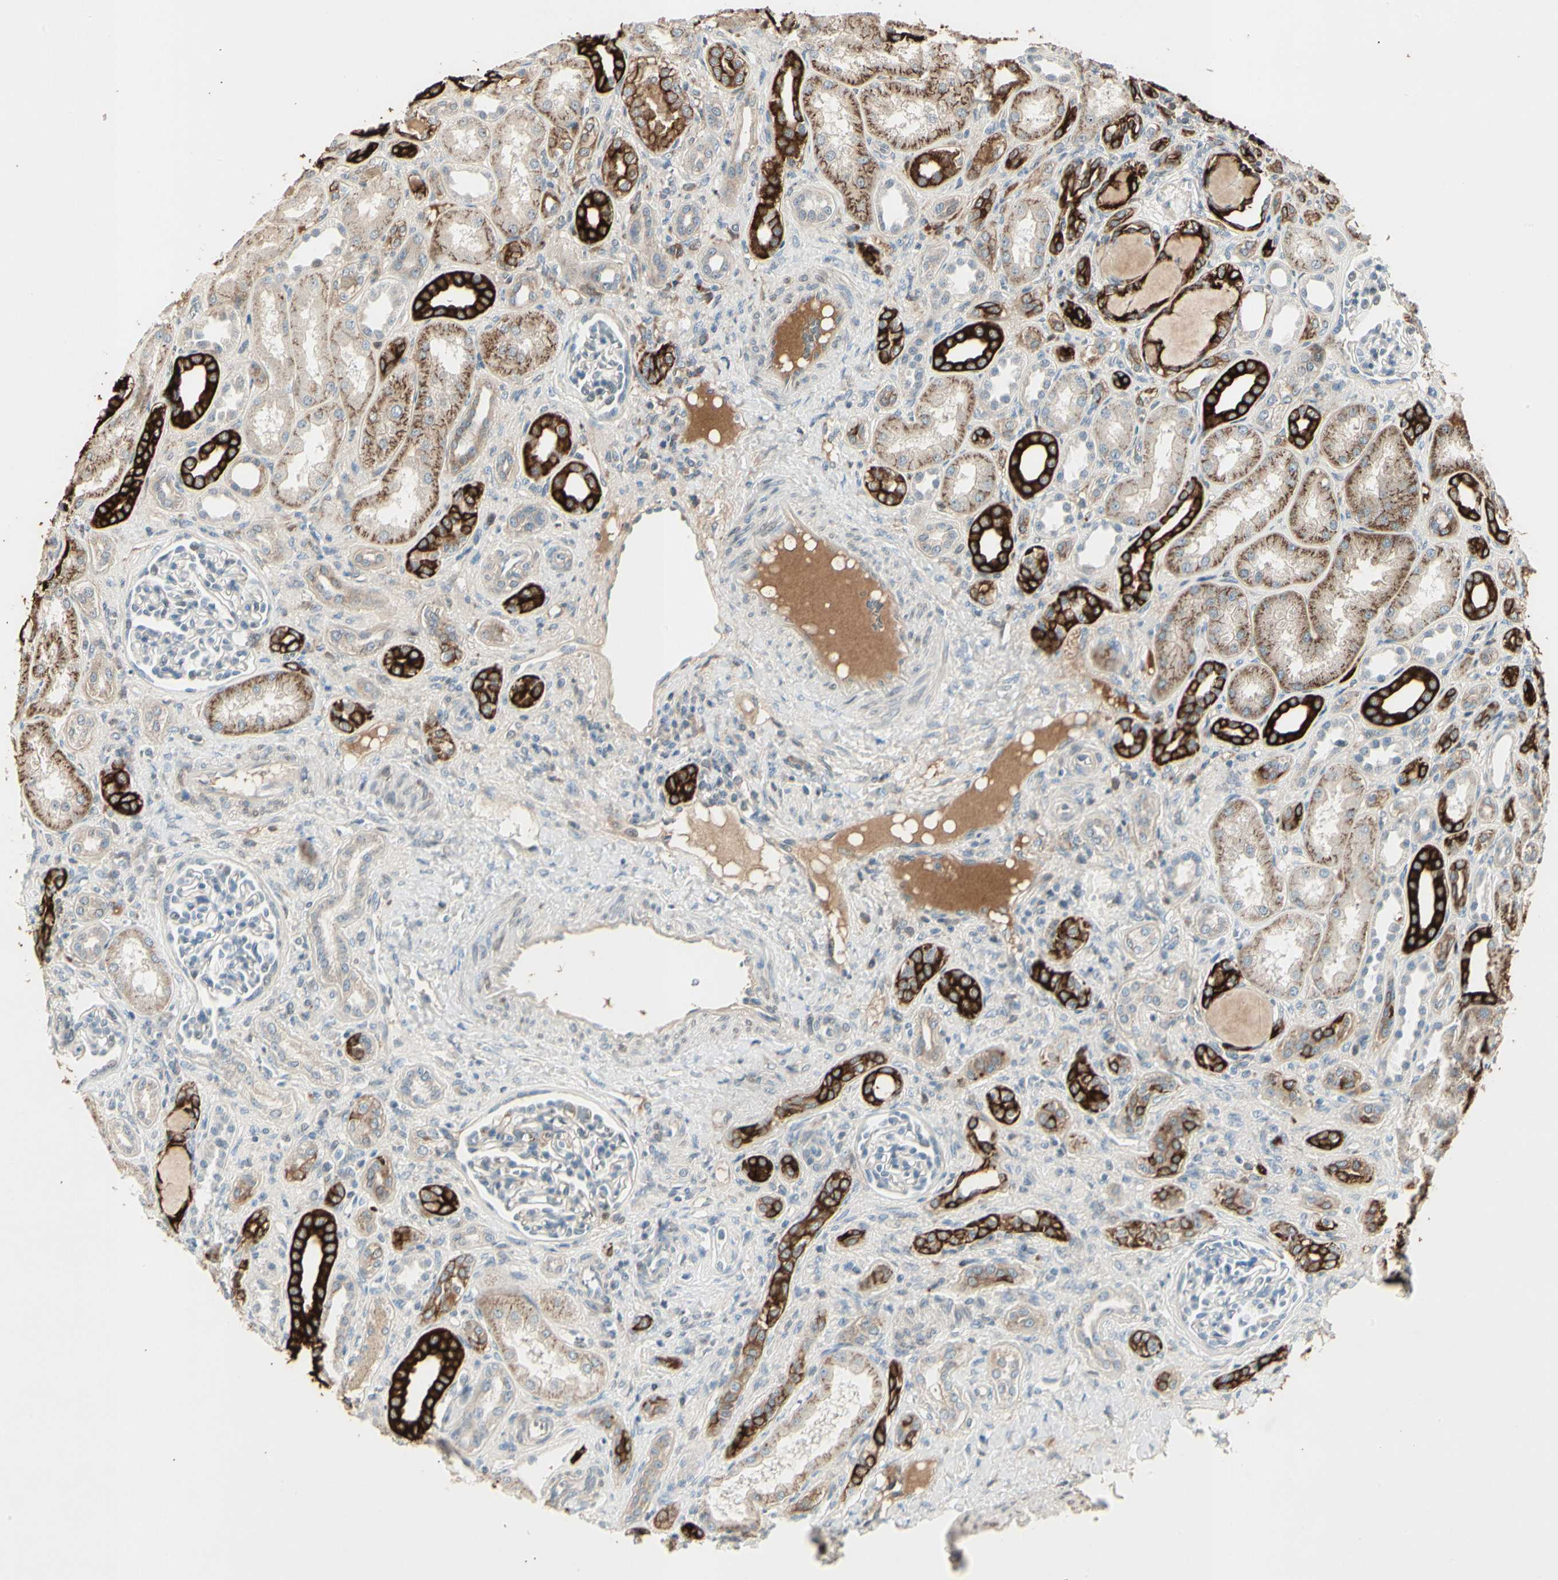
{"staining": {"intensity": "weak", "quantity": "<25%", "location": "cytoplasmic/membranous"}, "tissue": "kidney", "cell_type": "Cells in glomeruli", "image_type": "normal", "snomed": [{"axis": "morphology", "description": "Normal tissue, NOS"}, {"axis": "topography", "description": "Kidney"}], "caption": "Immunohistochemical staining of unremarkable human kidney exhibits no significant expression in cells in glomeruli. (DAB (3,3'-diaminobenzidine) IHC visualized using brightfield microscopy, high magnification).", "gene": "SKIL", "patient": {"sex": "male", "age": 7}}